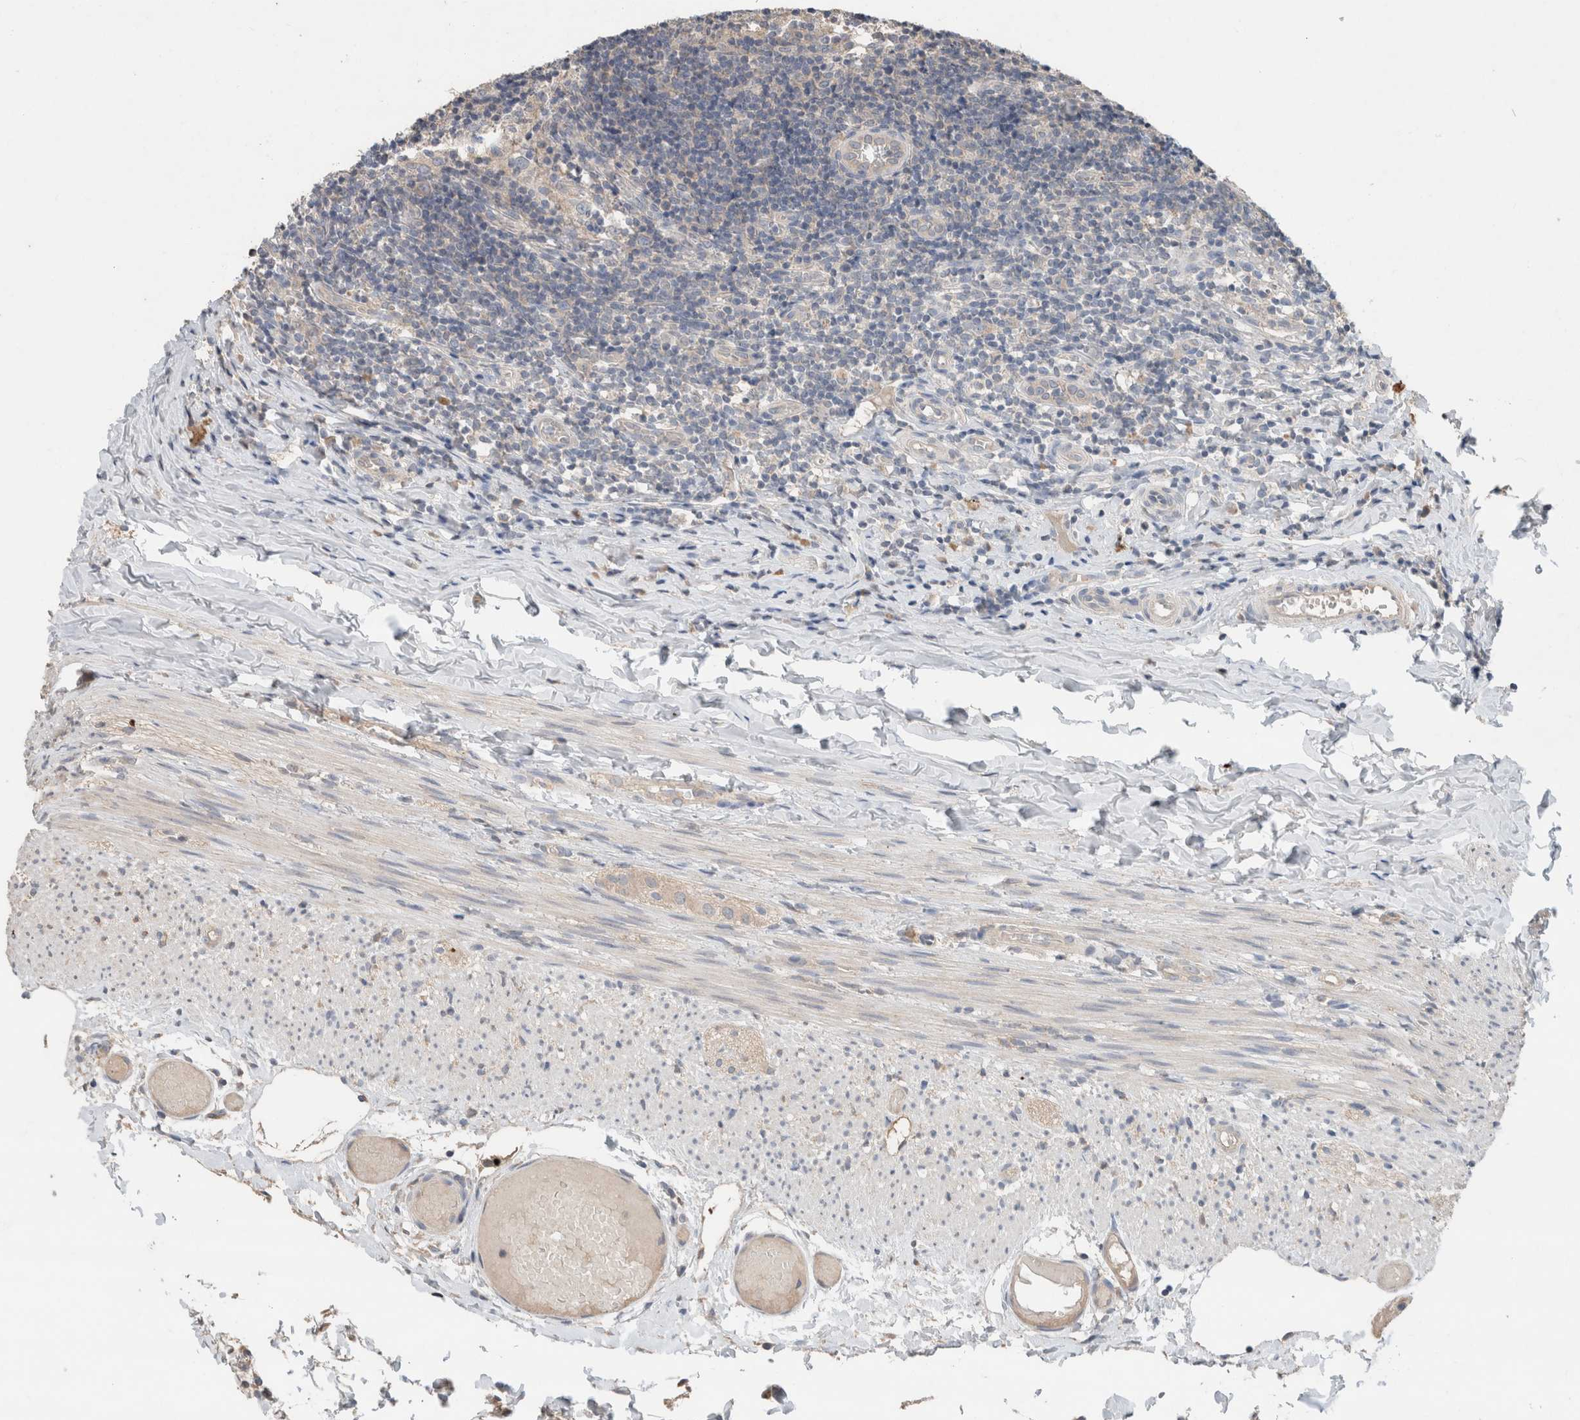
{"staining": {"intensity": "moderate", "quantity": "25%-75%", "location": "cytoplasmic/membranous"}, "tissue": "appendix", "cell_type": "Glandular cells", "image_type": "normal", "snomed": [{"axis": "morphology", "description": "Normal tissue, NOS"}, {"axis": "topography", "description": "Appendix"}], "caption": "IHC micrograph of benign appendix: human appendix stained using IHC shows medium levels of moderate protein expression localized specifically in the cytoplasmic/membranous of glandular cells, appearing as a cytoplasmic/membranous brown color.", "gene": "ERAP2", "patient": {"sex": "male", "age": 8}}